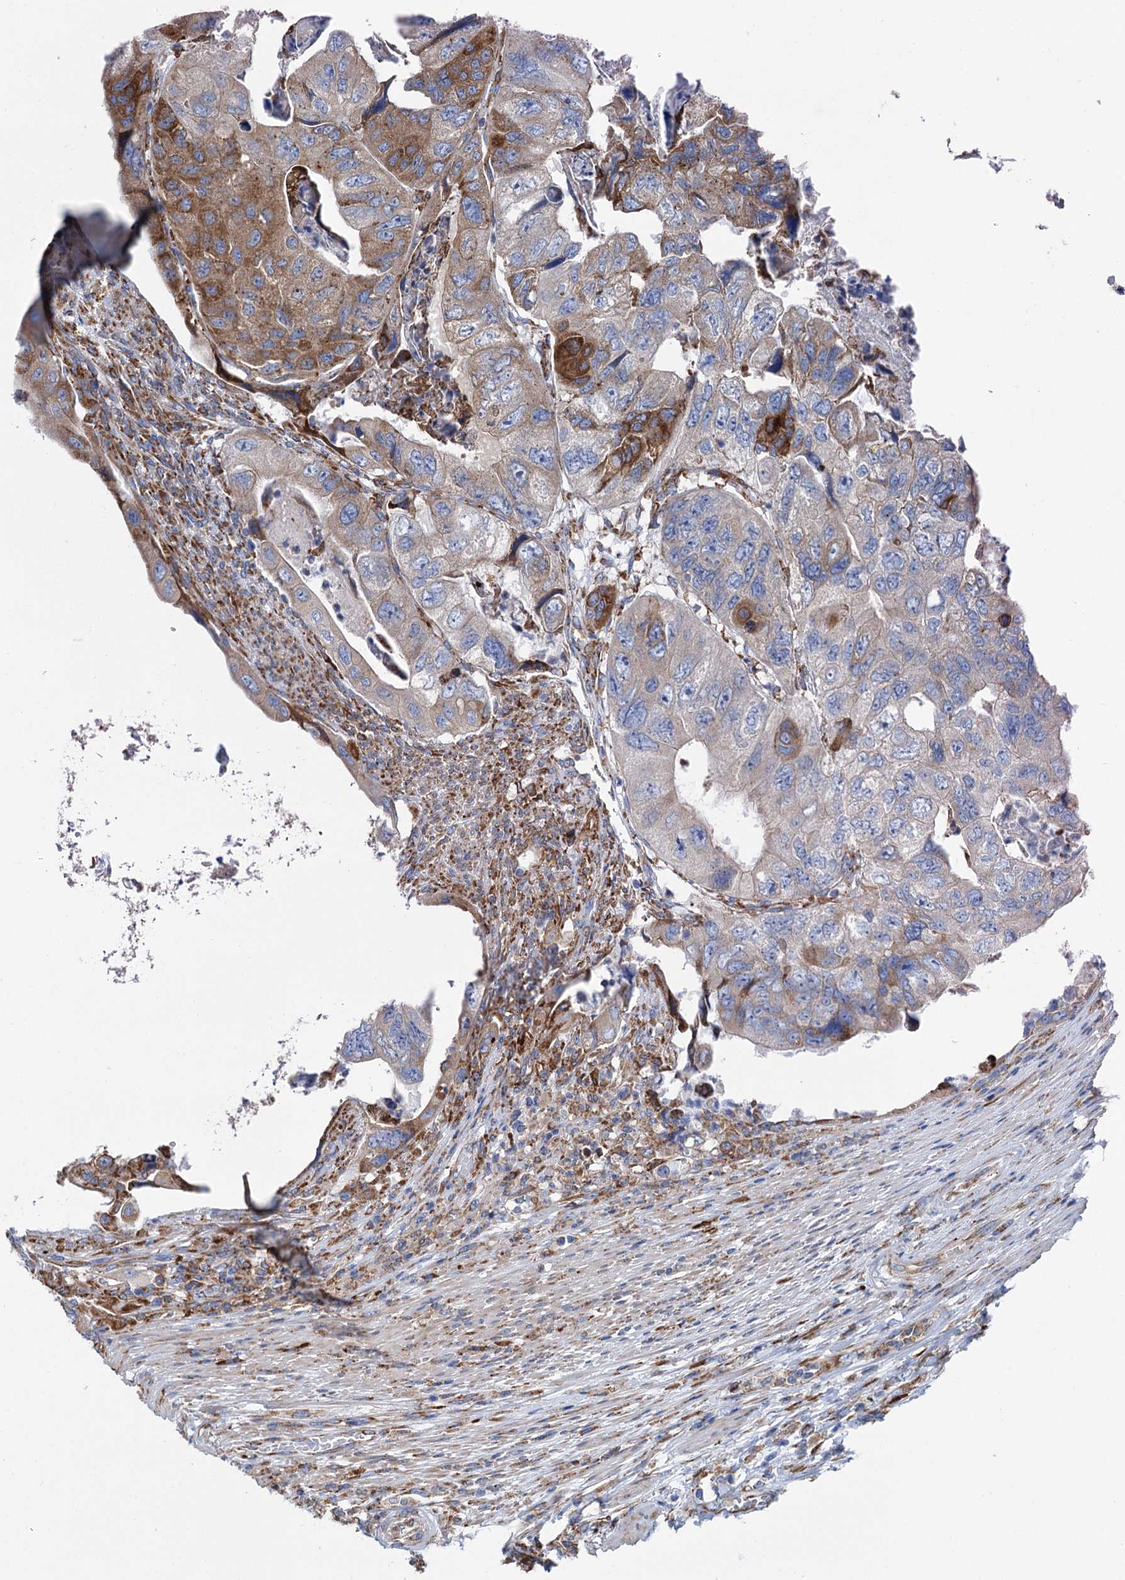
{"staining": {"intensity": "moderate", "quantity": "25%-75%", "location": "cytoplasmic/membranous"}, "tissue": "colorectal cancer", "cell_type": "Tumor cells", "image_type": "cancer", "snomed": [{"axis": "morphology", "description": "Adenocarcinoma, NOS"}, {"axis": "topography", "description": "Rectum"}], "caption": "Colorectal cancer stained with a protein marker exhibits moderate staining in tumor cells.", "gene": "SHE", "patient": {"sex": "male", "age": 63}}